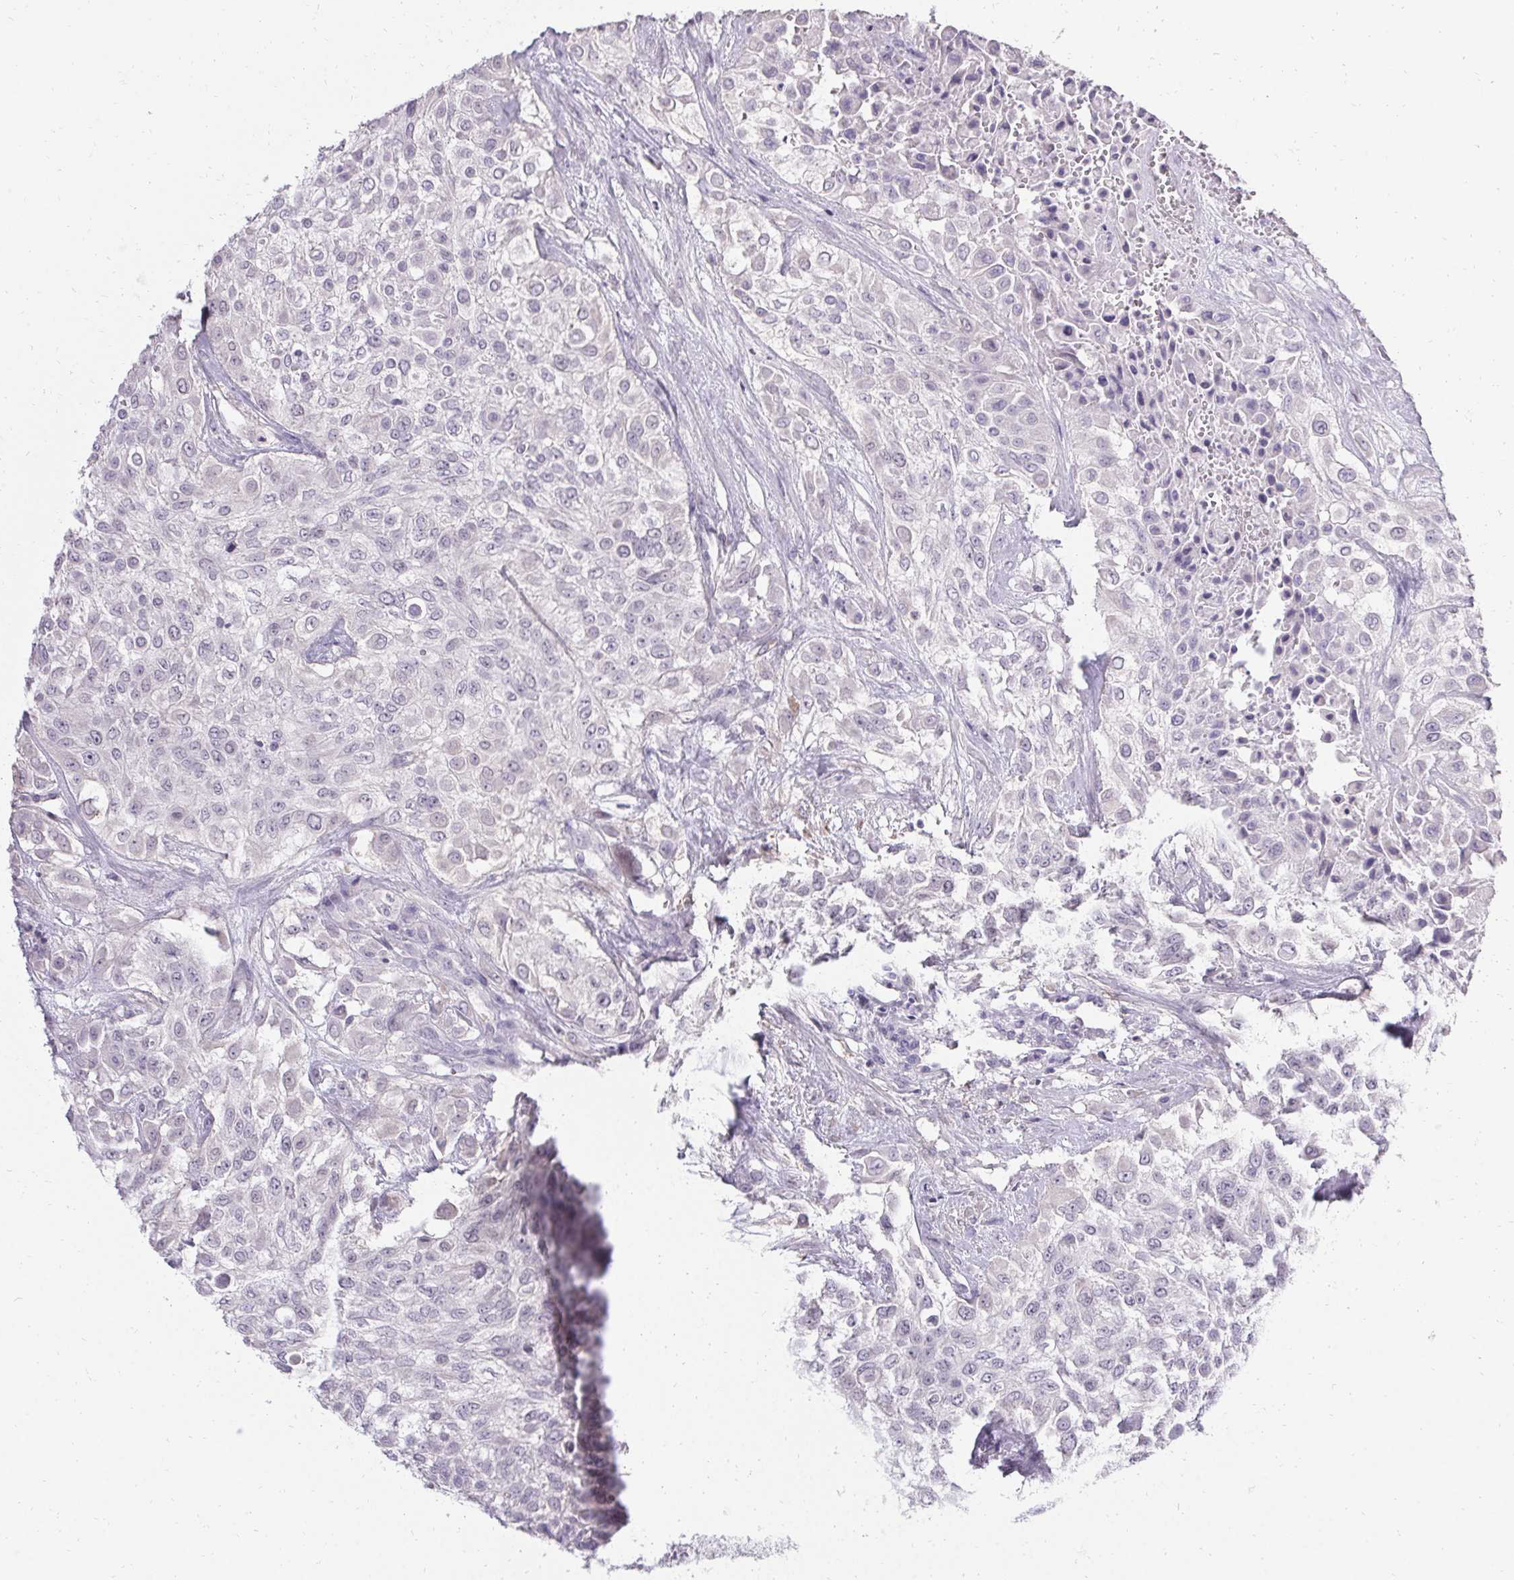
{"staining": {"intensity": "negative", "quantity": "none", "location": "none"}, "tissue": "urothelial cancer", "cell_type": "Tumor cells", "image_type": "cancer", "snomed": [{"axis": "morphology", "description": "Urothelial carcinoma, High grade"}, {"axis": "topography", "description": "Urinary bladder"}], "caption": "There is no significant positivity in tumor cells of urothelial carcinoma (high-grade).", "gene": "PMEL", "patient": {"sex": "male", "age": 57}}